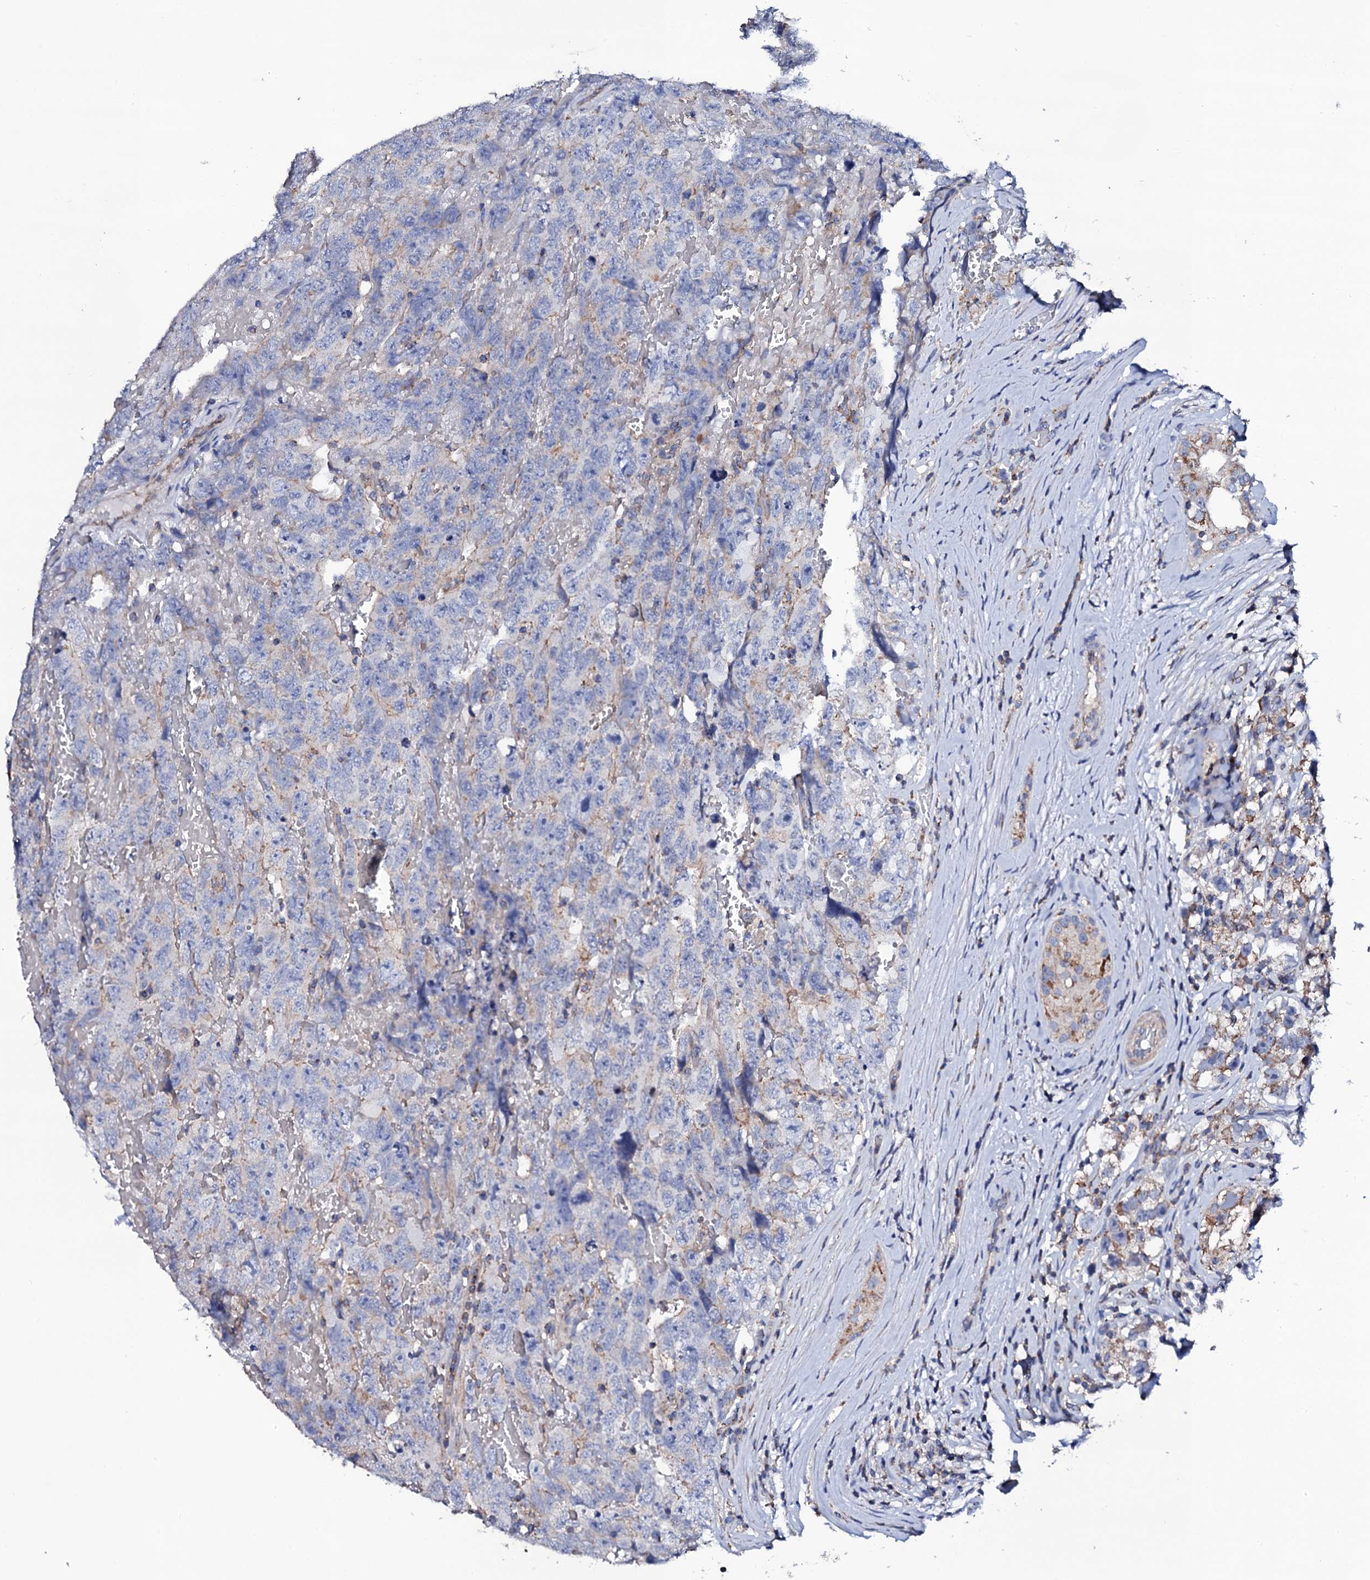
{"staining": {"intensity": "negative", "quantity": "none", "location": "none"}, "tissue": "testis cancer", "cell_type": "Tumor cells", "image_type": "cancer", "snomed": [{"axis": "morphology", "description": "Carcinoma, Embryonal, NOS"}, {"axis": "topography", "description": "Testis"}], "caption": "Immunohistochemical staining of human embryonal carcinoma (testis) displays no significant expression in tumor cells.", "gene": "TCAF2", "patient": {"sex": "male", "age": 45}}